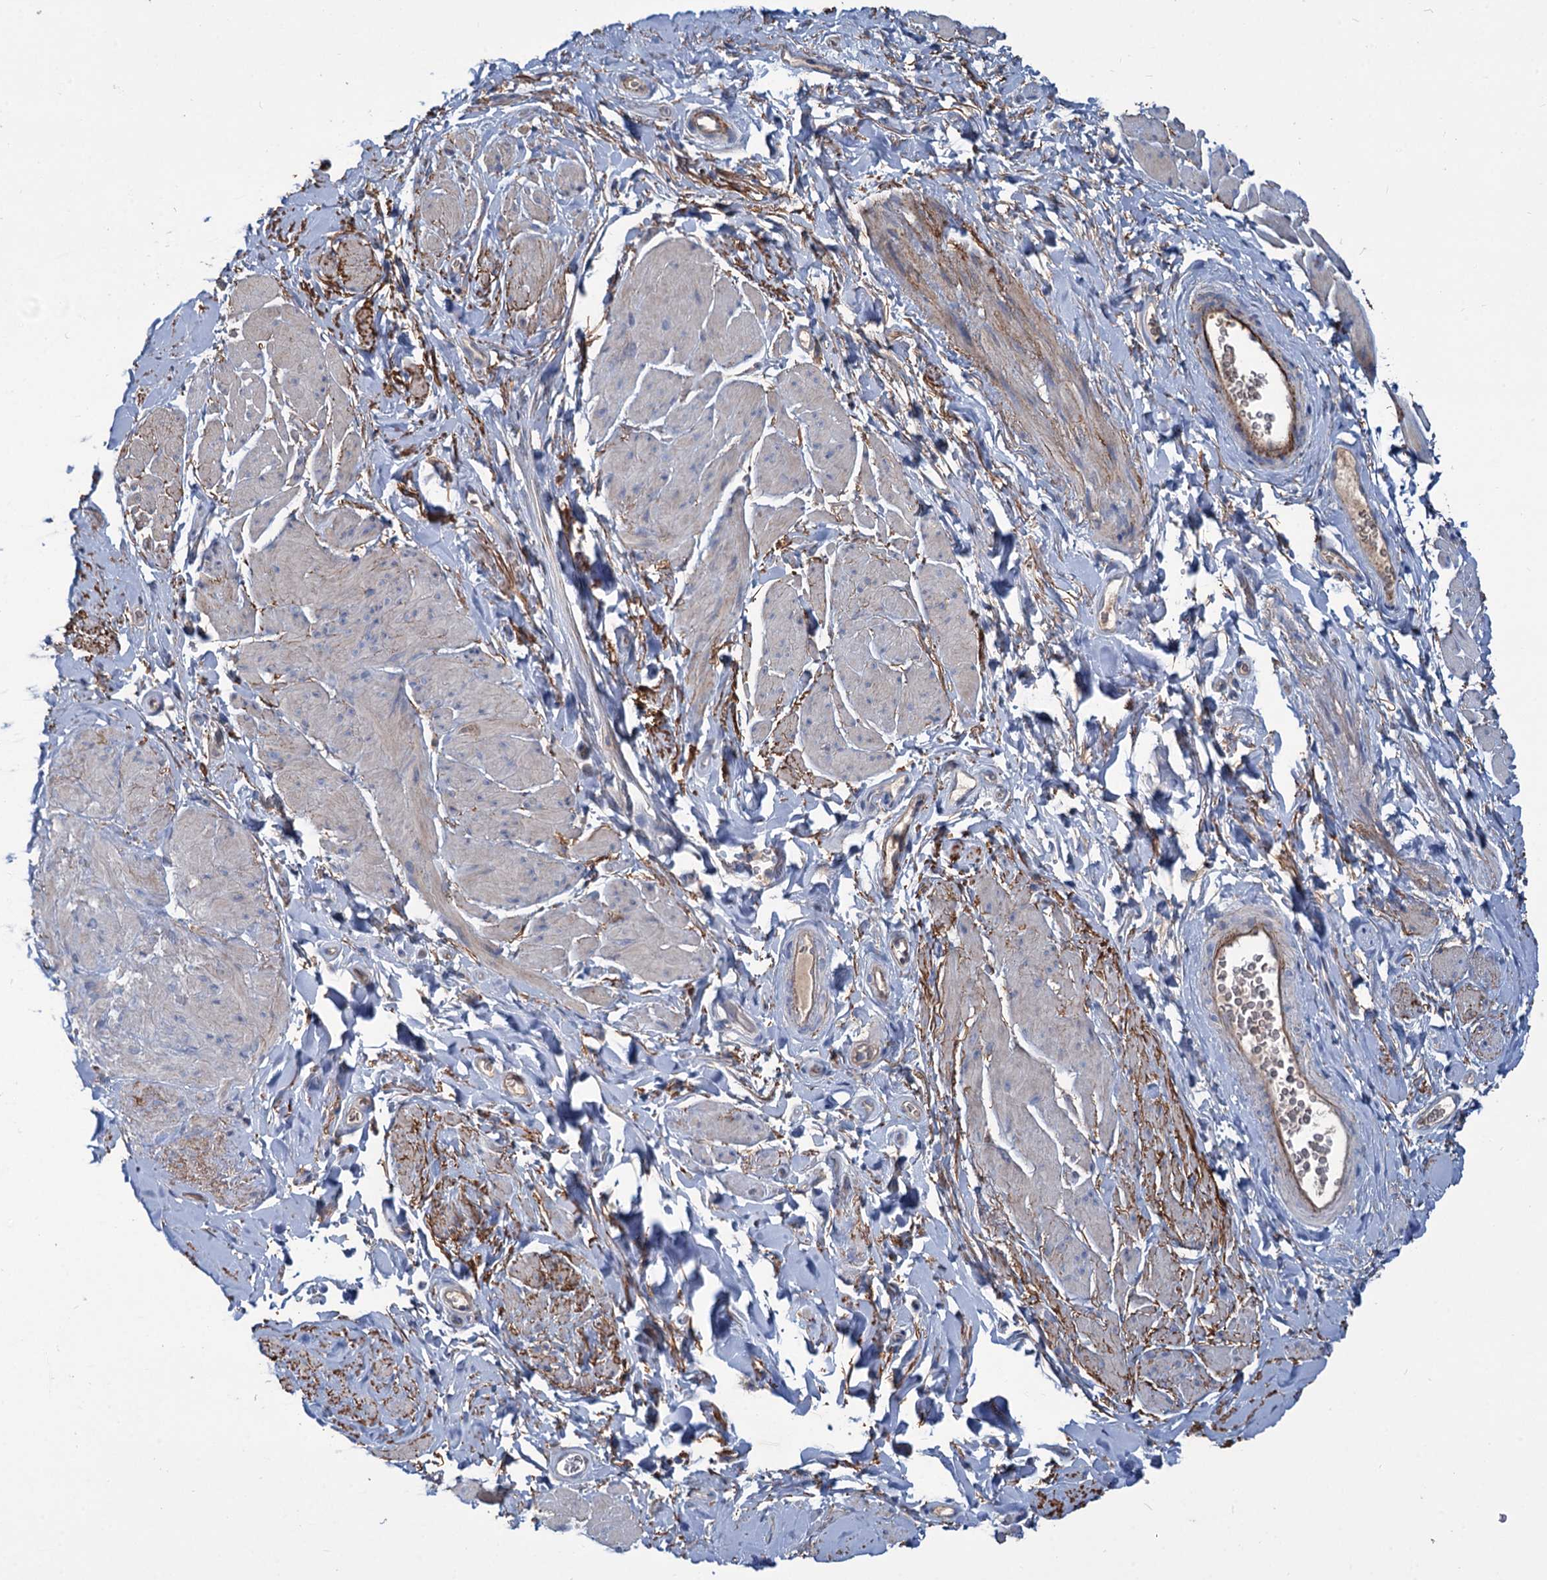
{"staining": {"intensity": "negative", "quantity": "none", "location": "none"}, "tissue": "smooth muscle", "cell_type": "Smooth muscle cells", "image_type": "normal", "snomed": [{"axis": "morphology", "description": "Normal tissue, NOS"}, {"axis": "topography", "description": "Smooth muscle"}, {"axis": "topography", "description": "Peripheral nerve tissue"}], "caption": "High power microscopy micrograph of an immunohistochemistry histopathology image of normal smooth muscle, revealing no significant staining in smooth muscle cells.", "gene": "URAD", "patient": {"sex": "male", "age": 69}}